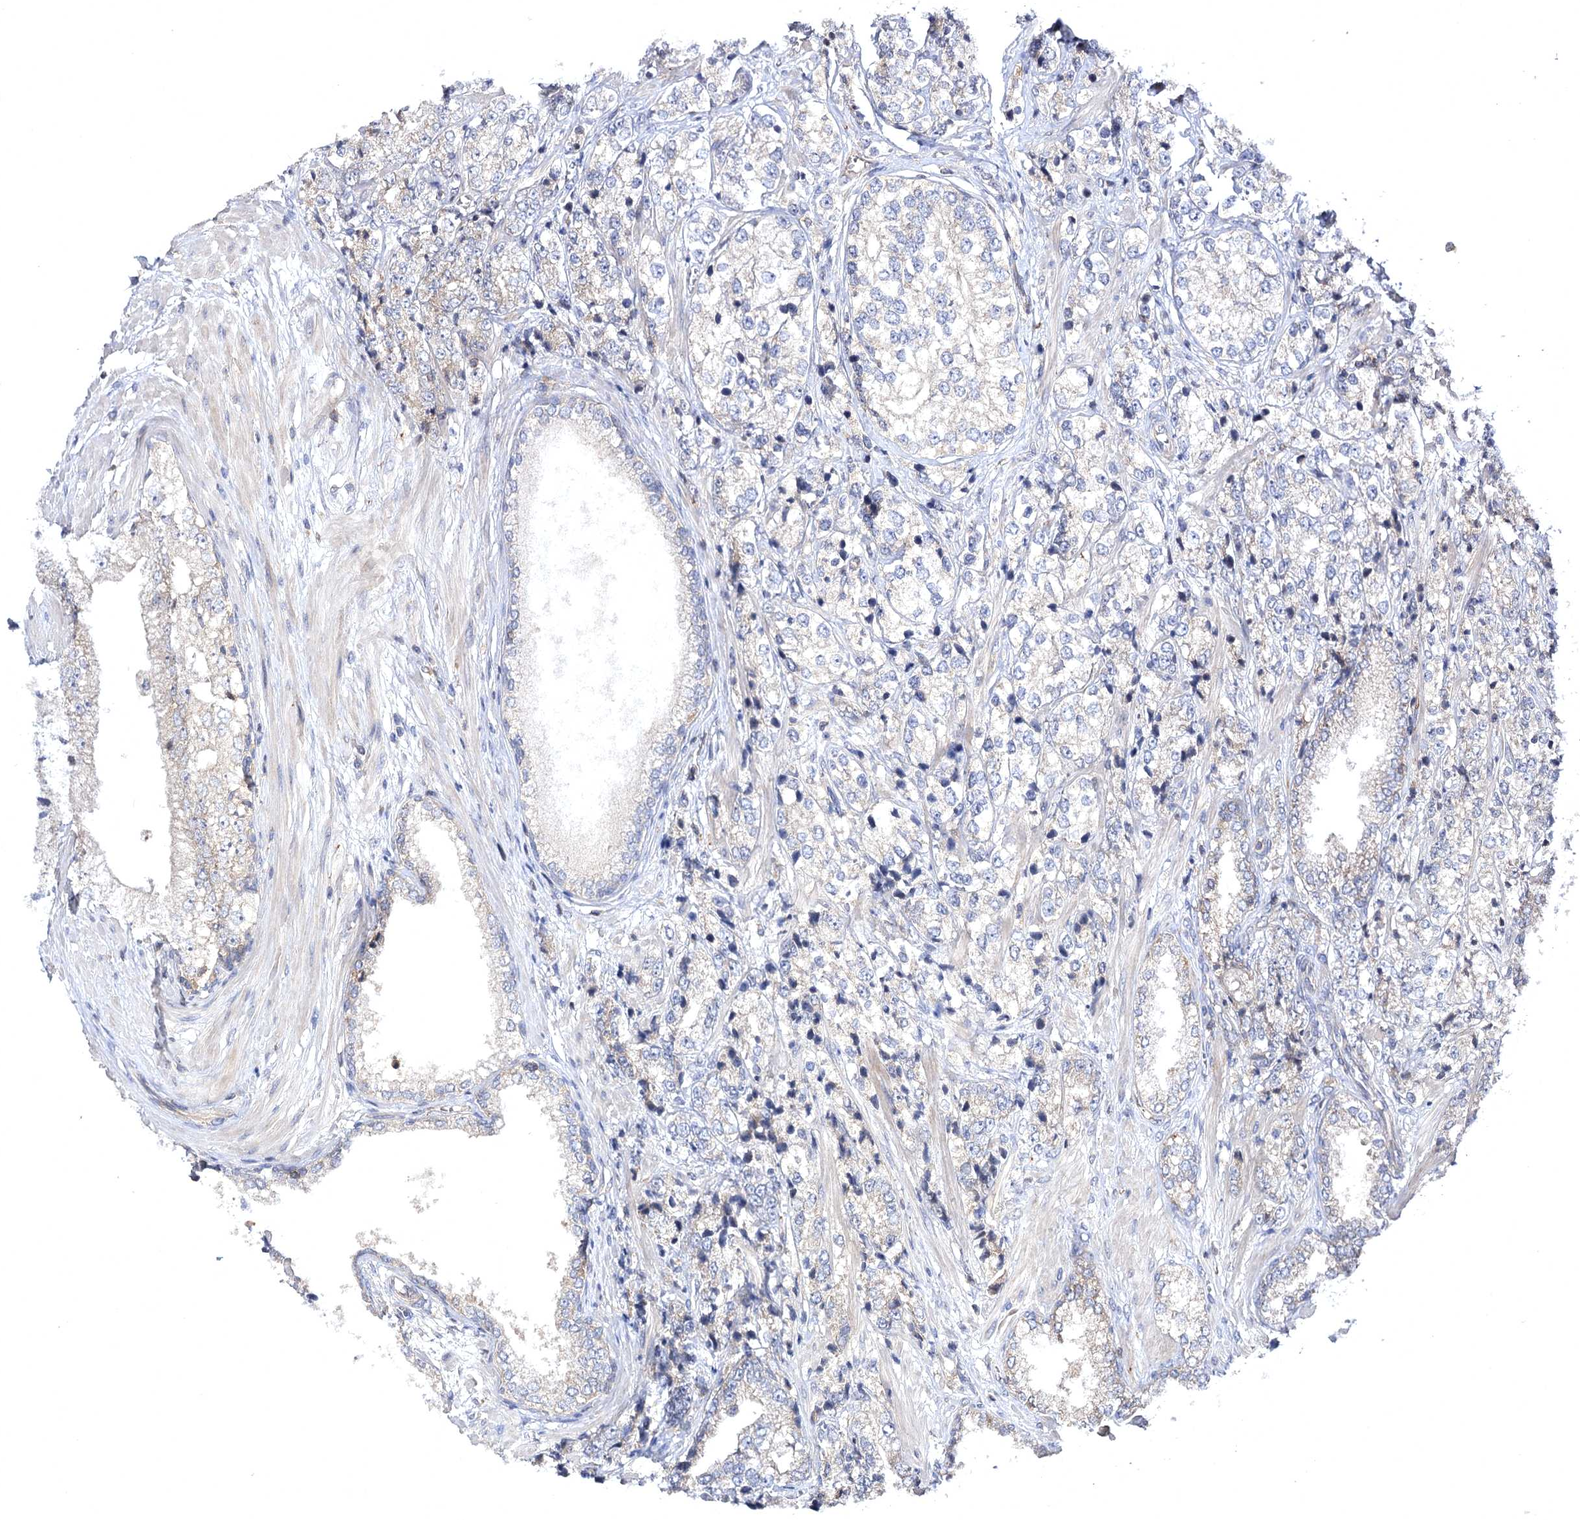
{"staining": {"intensity": "negative", "quantity": "none", "location": "none"}, "tissue": "prostate cancer", "cell_type": "Tumor cells", "image_type": "cancer", "snomed": [{"axis": "morphology", "description": "Adenocarcinoma, High grade"}, {"axis": "topography", "description": "Prostate"}], "caption": "DAB immunohistochemical staining of prostate cancer (high-grade adenocarcinoma) exhibits no significant expression in tumor cells.", "gene": "BCR", "patient": {"sex": "male", "age": 69}}